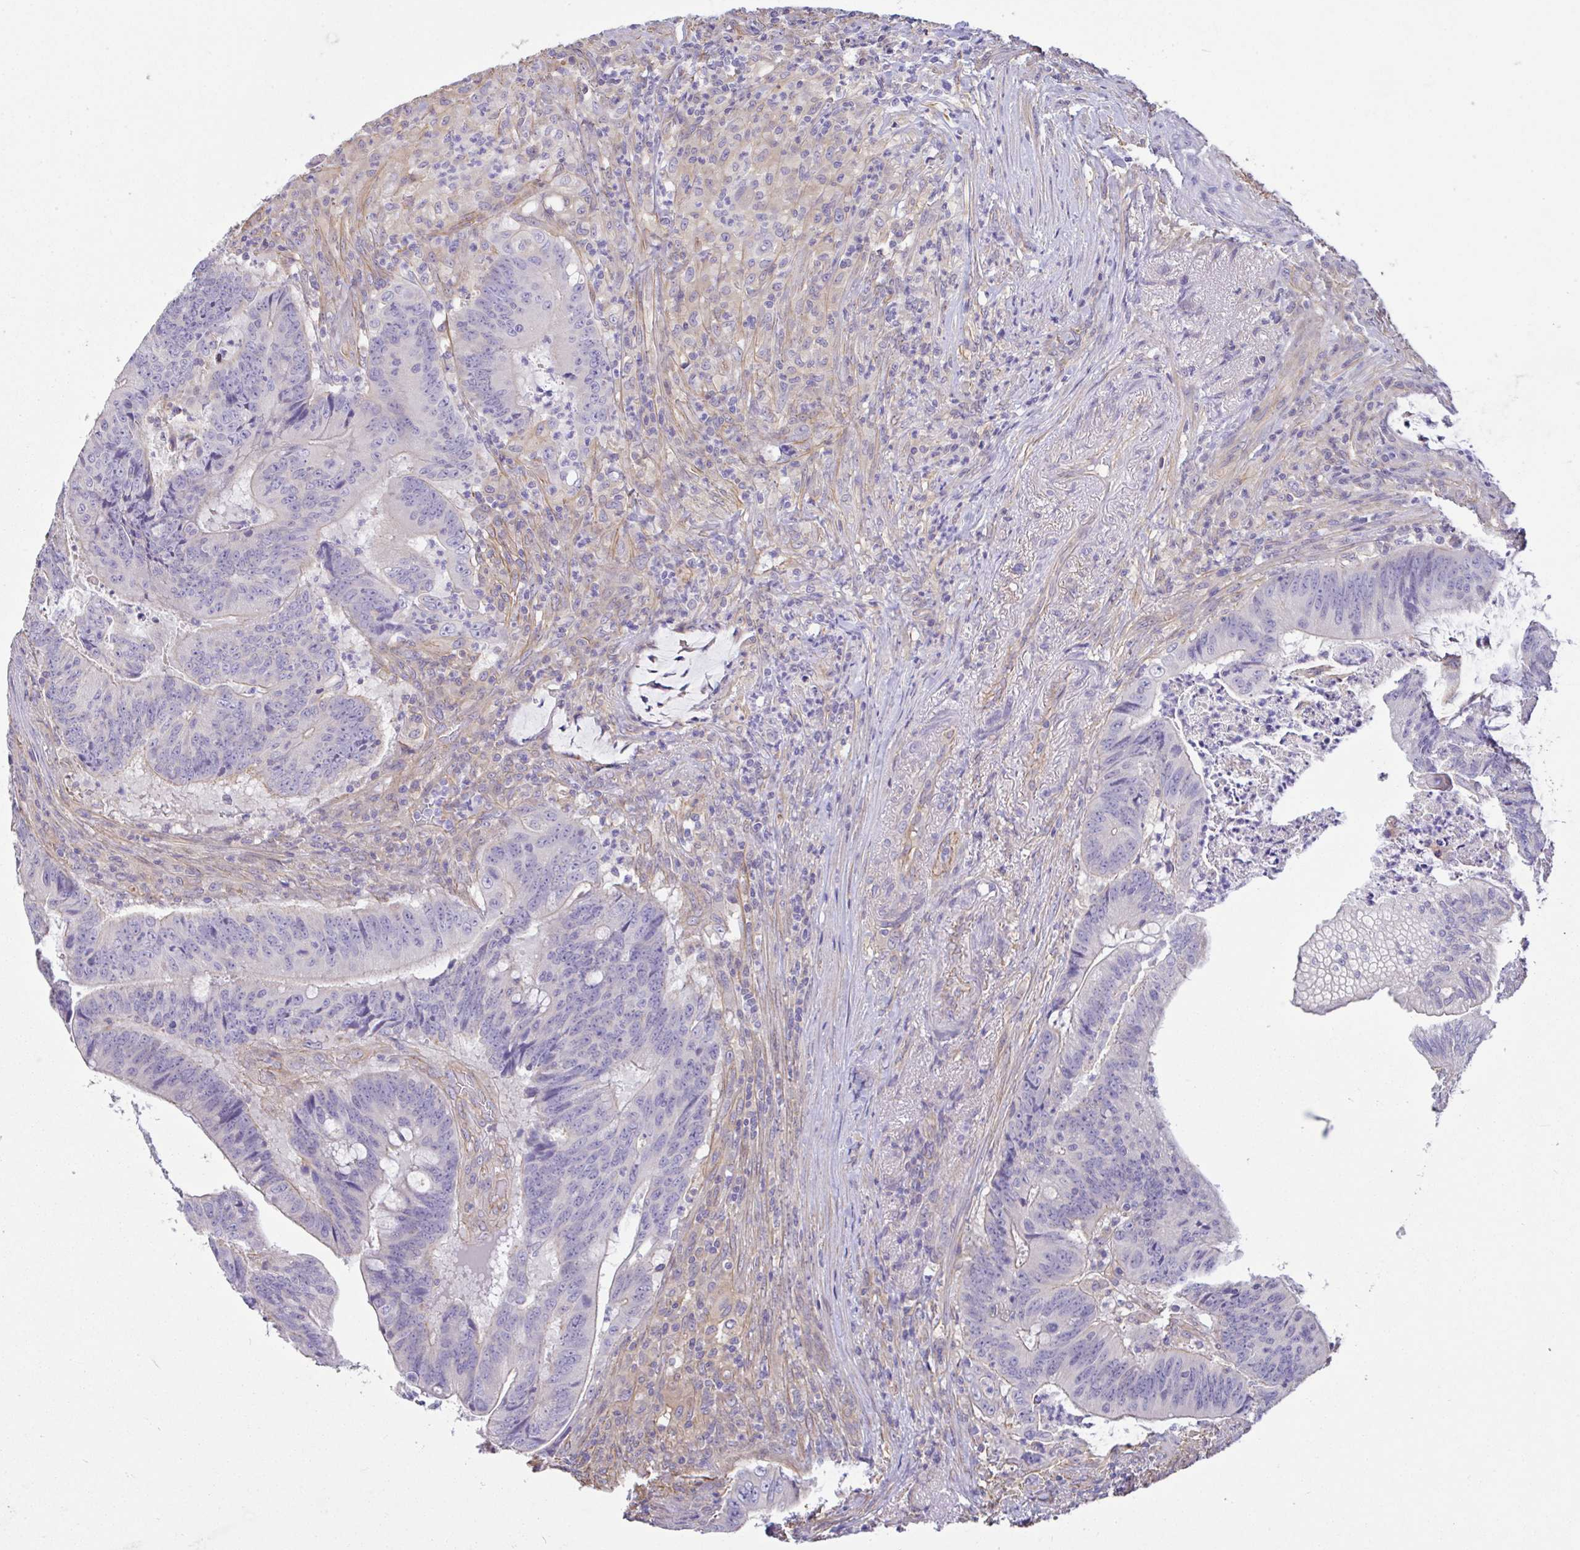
{"staining": {"intensity": "negative", "quantity": "none", "location": "none"}, "tissue": "colorectal cancer", "cell_type": "Tumor cells", "image_type": "cancer", "snomed": [{"axis": "morphology", "description": "Adenocarcinoma, NOS"}, {"axis": "topography", "description": "Colon"}], "caption": "The photomicrograph reveals no significant positivity in tumor cells of colorectal adenocarcinoma.", "gene": "PLCD4", "patient": {"sex": "female", "age": 87}}